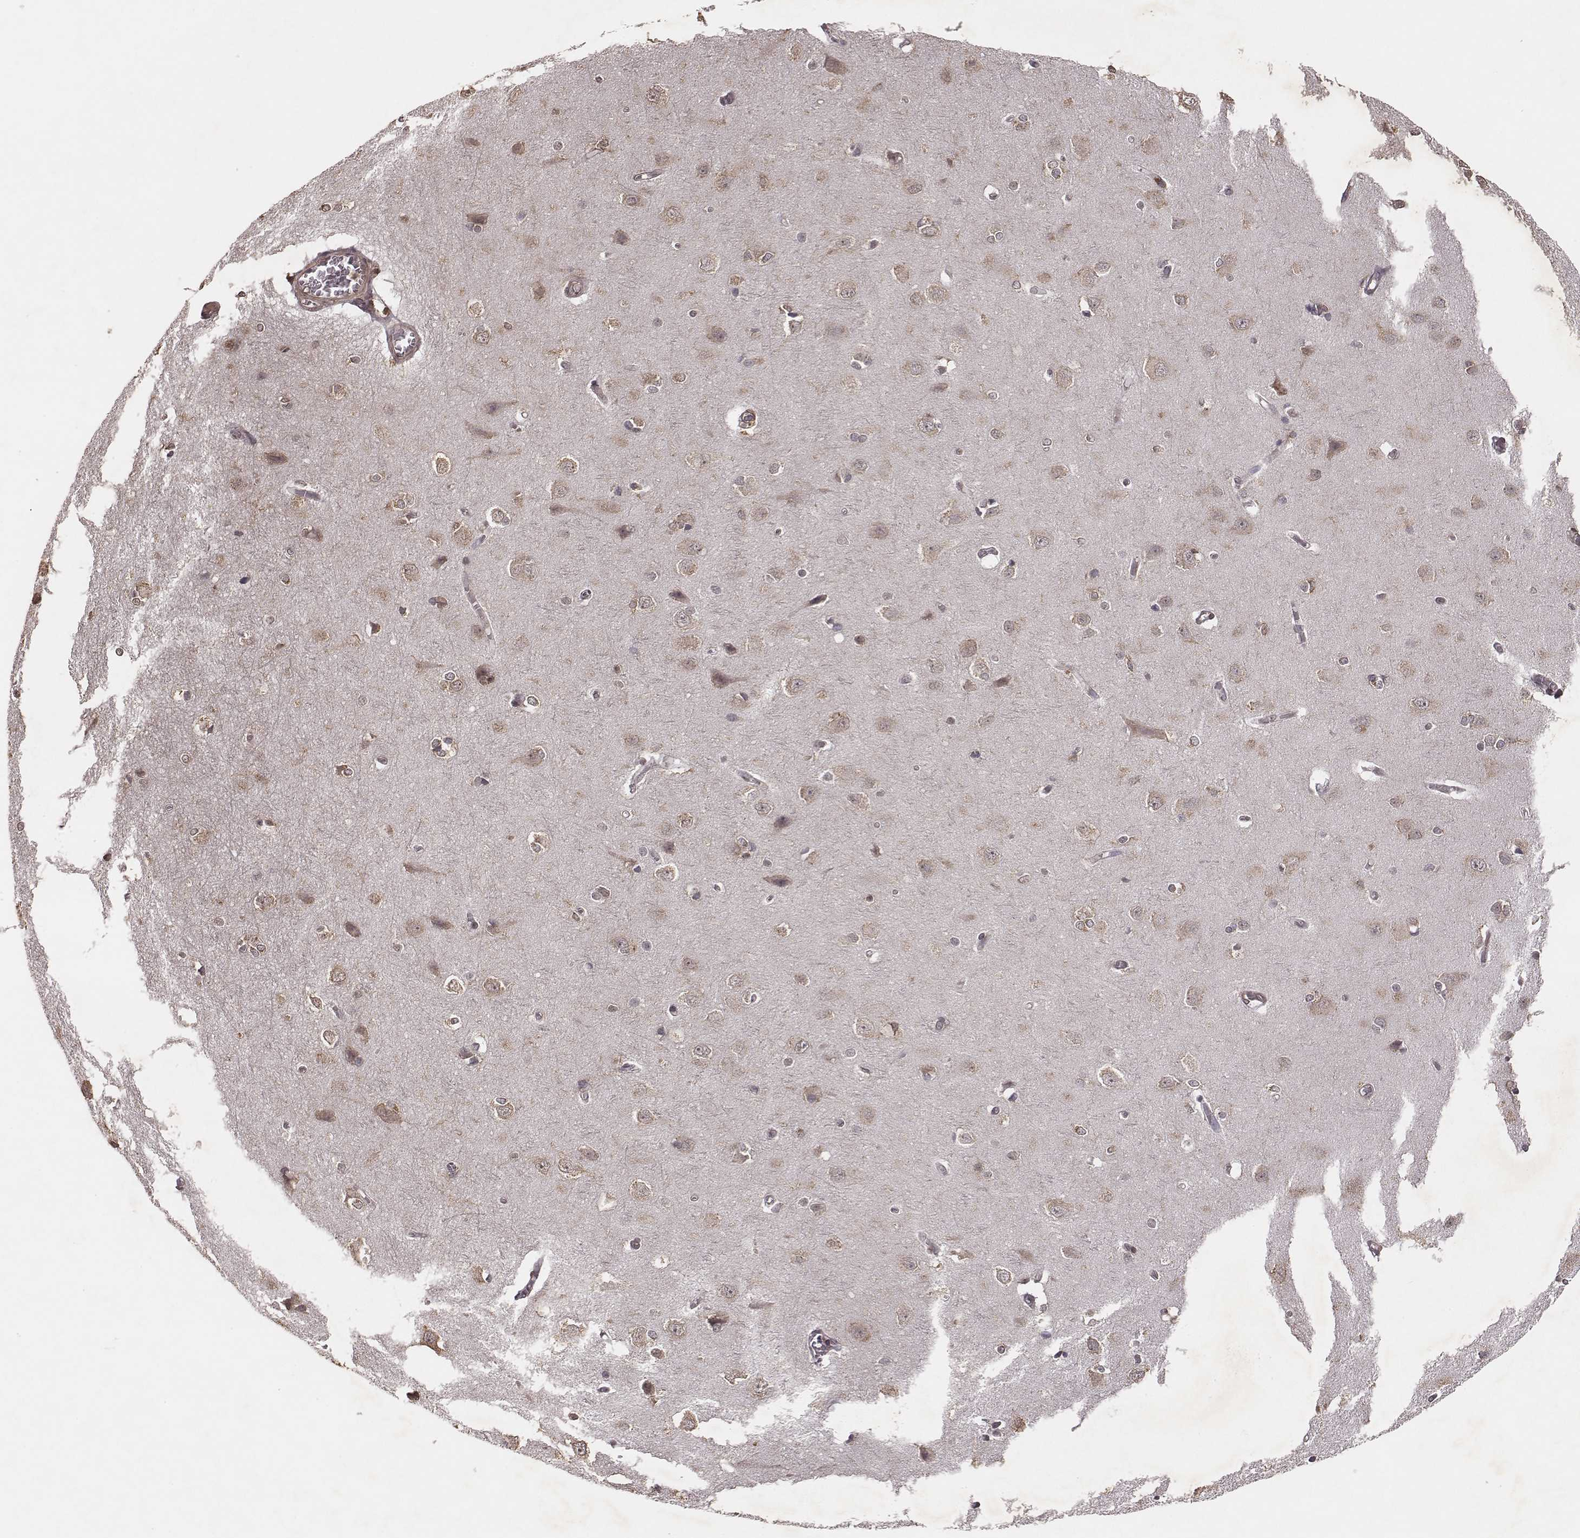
{"staining": {"intensity": "negative", "quantity": "none", "location": "none"}, "tissue": "cerebral cortex", "cell_type": "Endothelial cells", "image_type": "normal", "snomed": [{"axis": "morphology", "description": "Normal tissue, NOS"}, {"axis": "topography", "description": "Cerebral cortex"}], "caption": "A high-resolution histopathology image shows IHC staining of unremarkable cerebral cortex, which reveals no significant expression in endothelial cells.", "gene": "PILRA", "patient": {"sex": "male", "age": 37}}